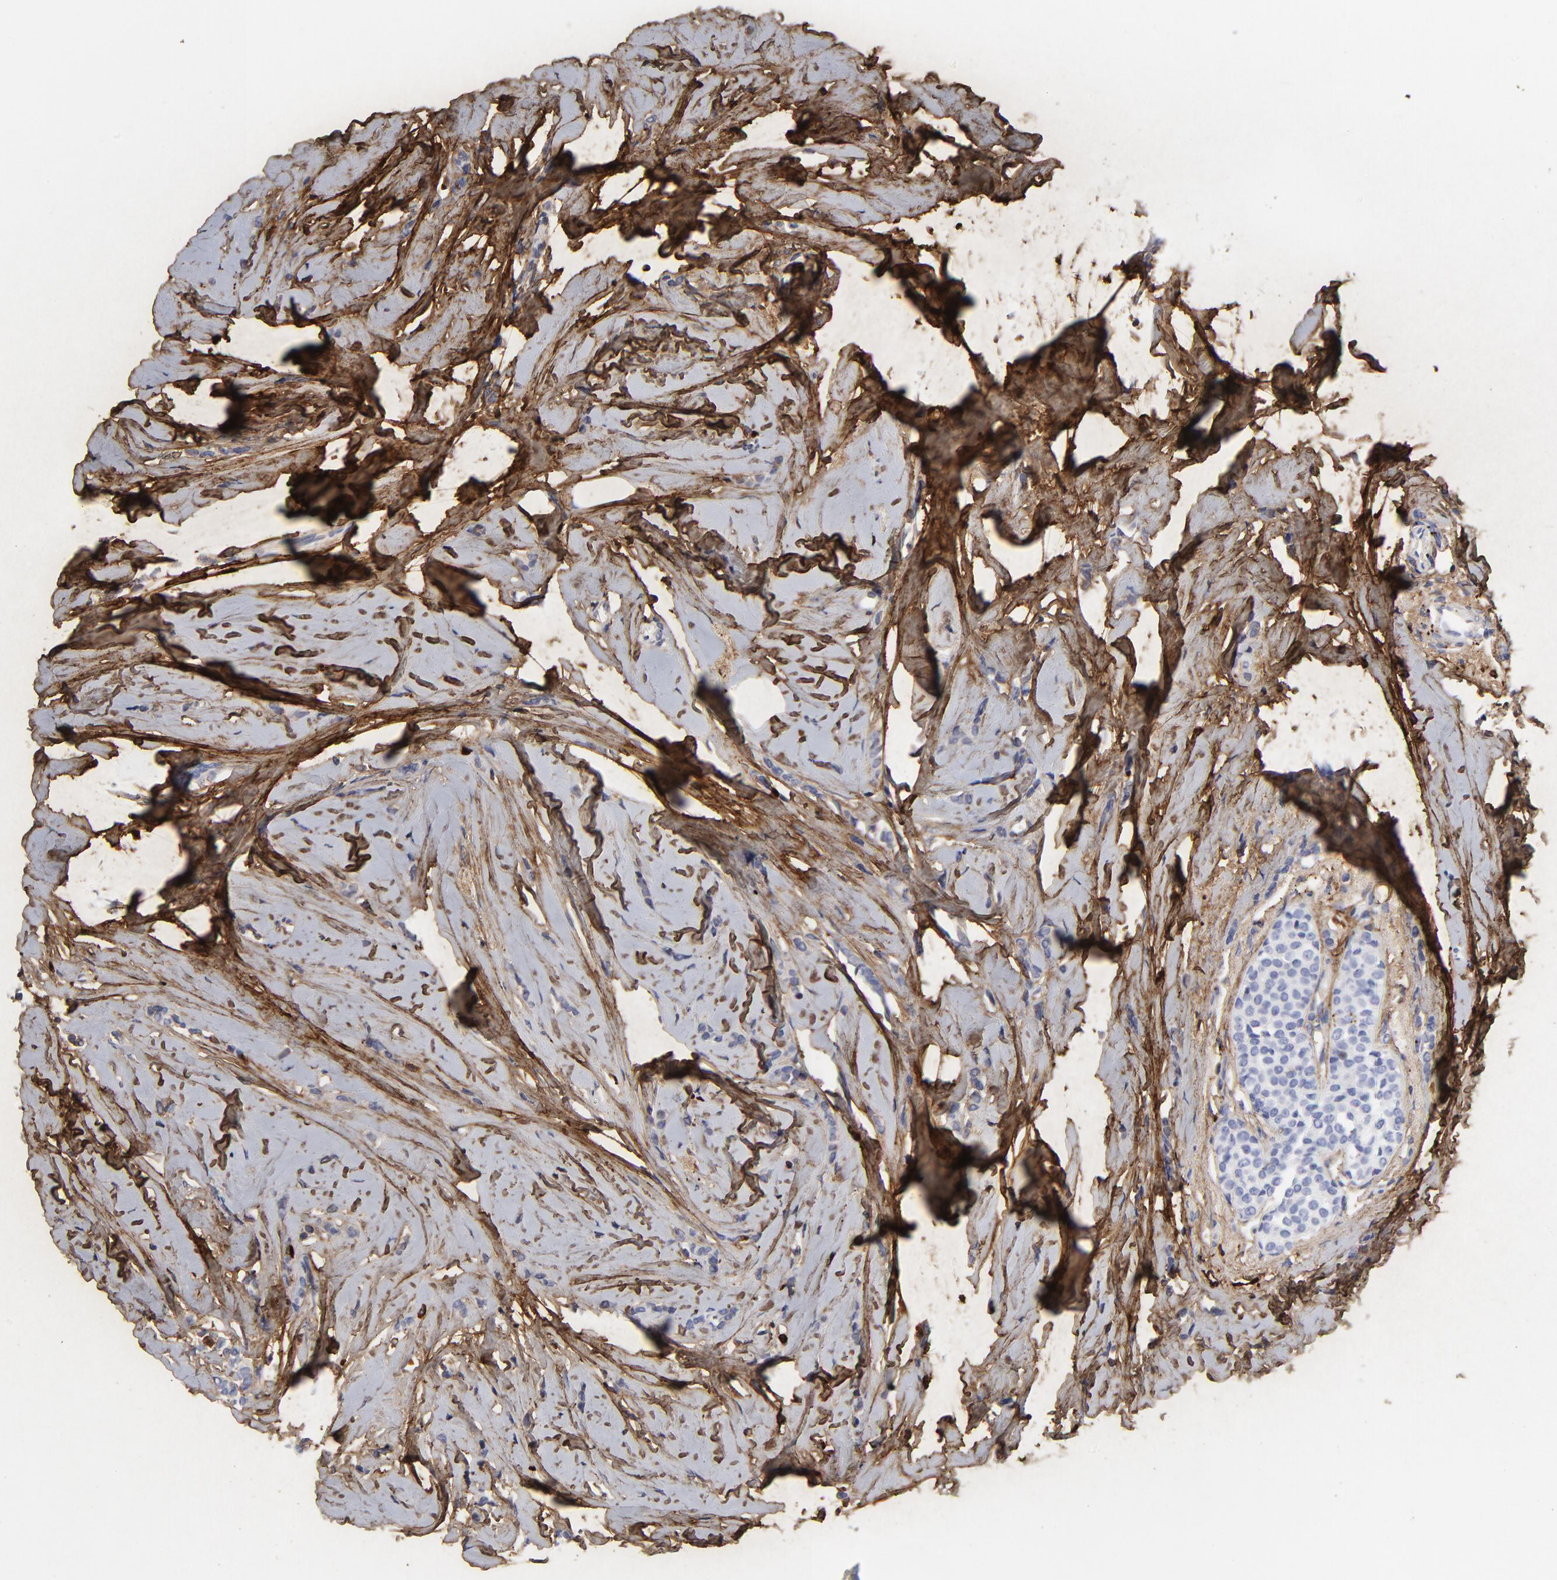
{"staining": {"intensity": "negative", "quantity": "none", "location": "none"}, "tissue": "breast cancer", "cell_type": "Tumor cells", "image_type": "cancer", "snomed": [{"axis": "morphology", "description": "Lobular carcinoma"}, {"axis": "topography", "description": "Breast"}], "caption": "High magnification brightfield microscopy of breast cancer (lobular carcinoma) stained with DAB (3,3'-diaminobenzidine) (brown) and counterstained with hematoxylin (blue): tumor cells show no significant positivity.", "gene": "DCN", "patient": {"sex": "female", "age": 64}}